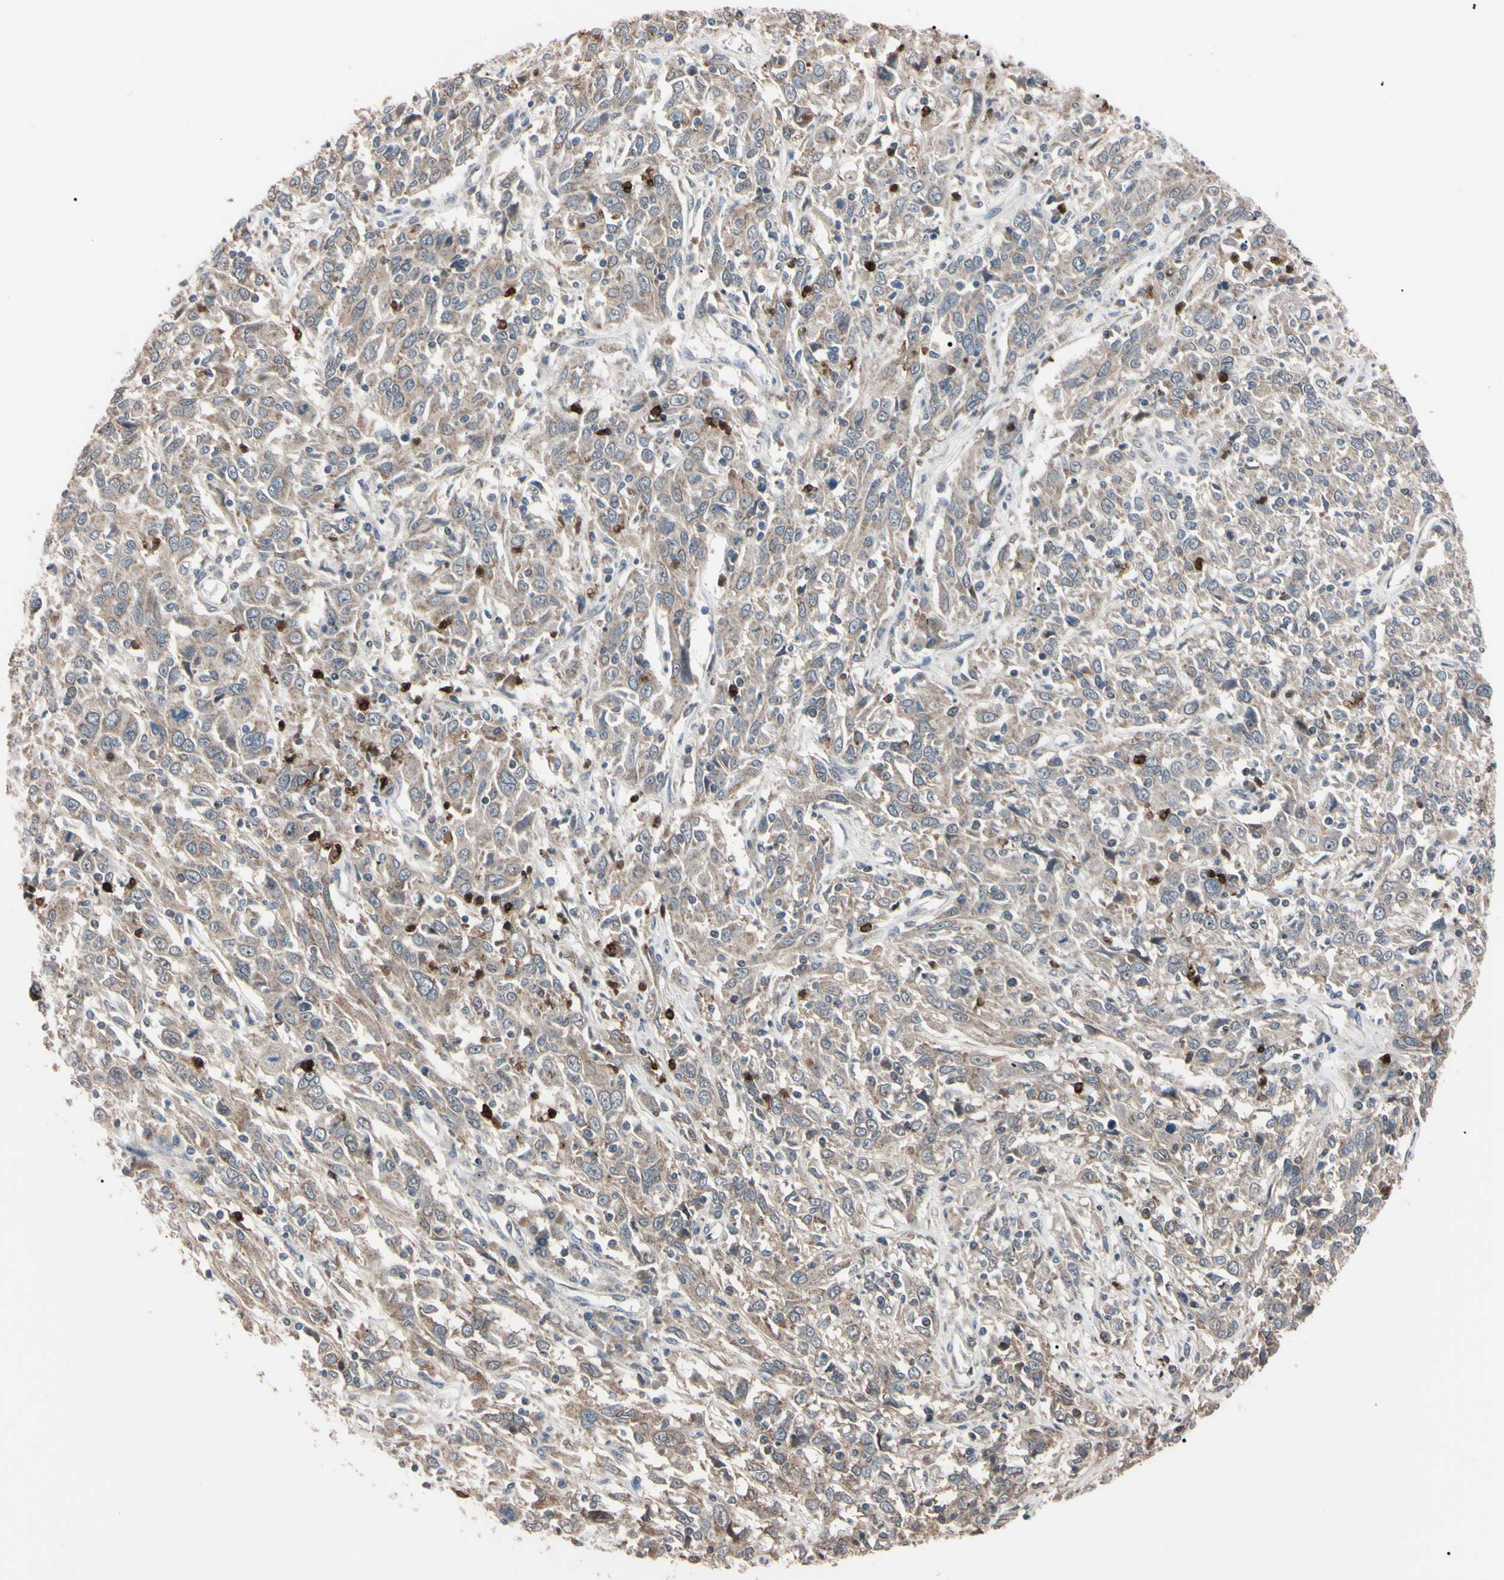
{"staining": {"intensity": "strong", "quantity": "<25%", "location": "cytoplasmic/membranous,nuclear"}, "tissue": "cervical cancer", "cell_type": "Tumor cells", "image_type": "cancer", "snomed": [{"axis": "morphology", "description": "Squamous cell carcinoma, NOS"}, {"axis": "topography", "description": "Cervix"}], "caption": "This is an image of IHC staining of cervical squamous cell carcinoma, which shows strong staining in the cytoplasmic/membranous and nuclear of tumor cells.", "gene": "TRAF5", "patient": {"sex": "female", "age": 46}}